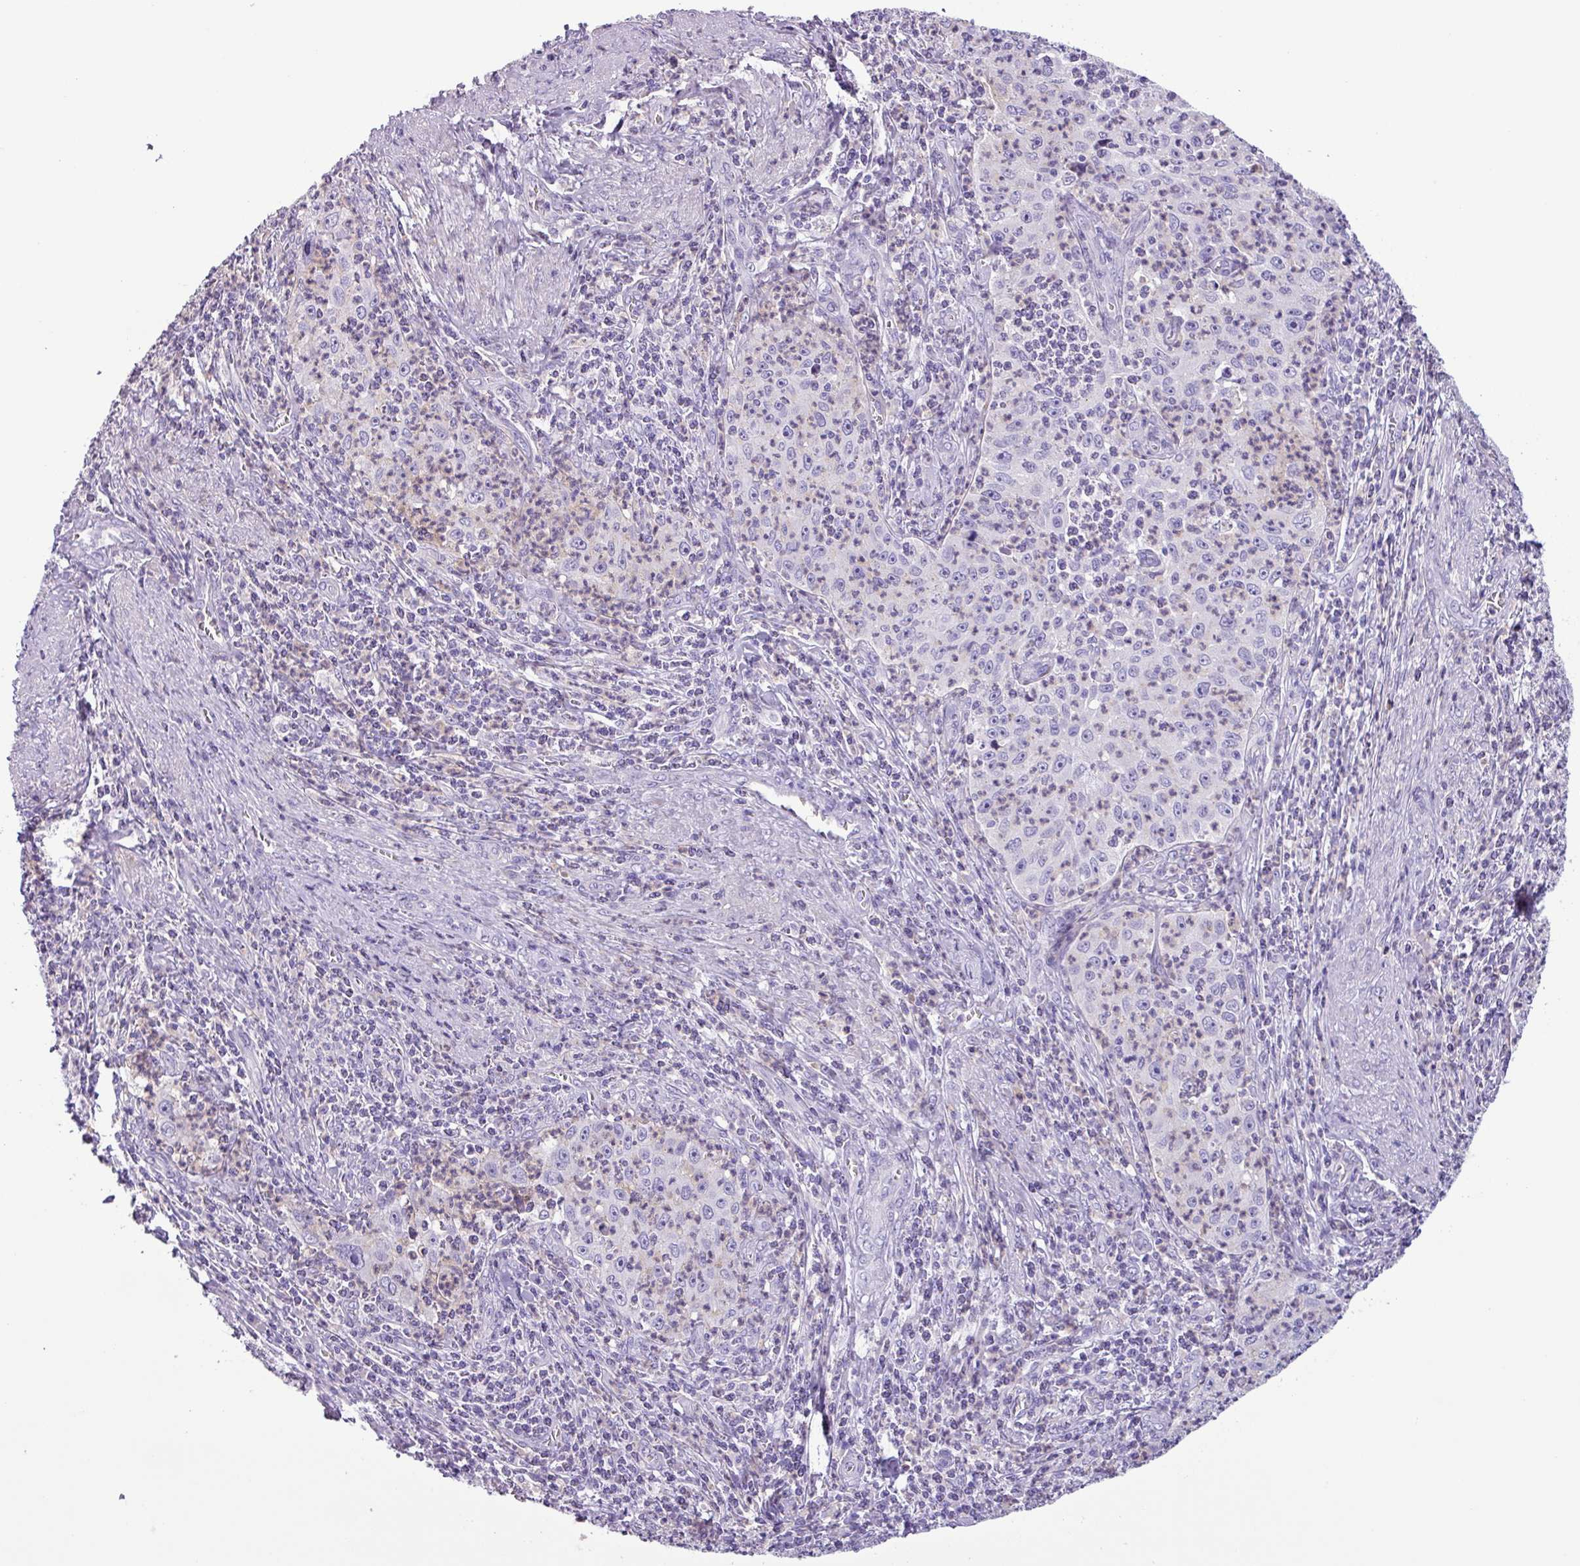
{"staining": {"intensity": "negative", "quantity": "none", "location": "none"}, "tissue": "cervical cancer", "cell_type": "Tumor cells", "image_type": "cancer", "snomed": [{"axis": "morphology", "description": "Squamous cell carcinoma, NOS"}, {"axis": "topography", "description": "Cervix"}], "caption": "The immunohistochemistry (IHC) histopathology image has no significant staining in tumor cells of cervical squamous cell carcinoma tissue.", "gene": "CYSTM1", "patient": {"sex": "female", "age": 30}}